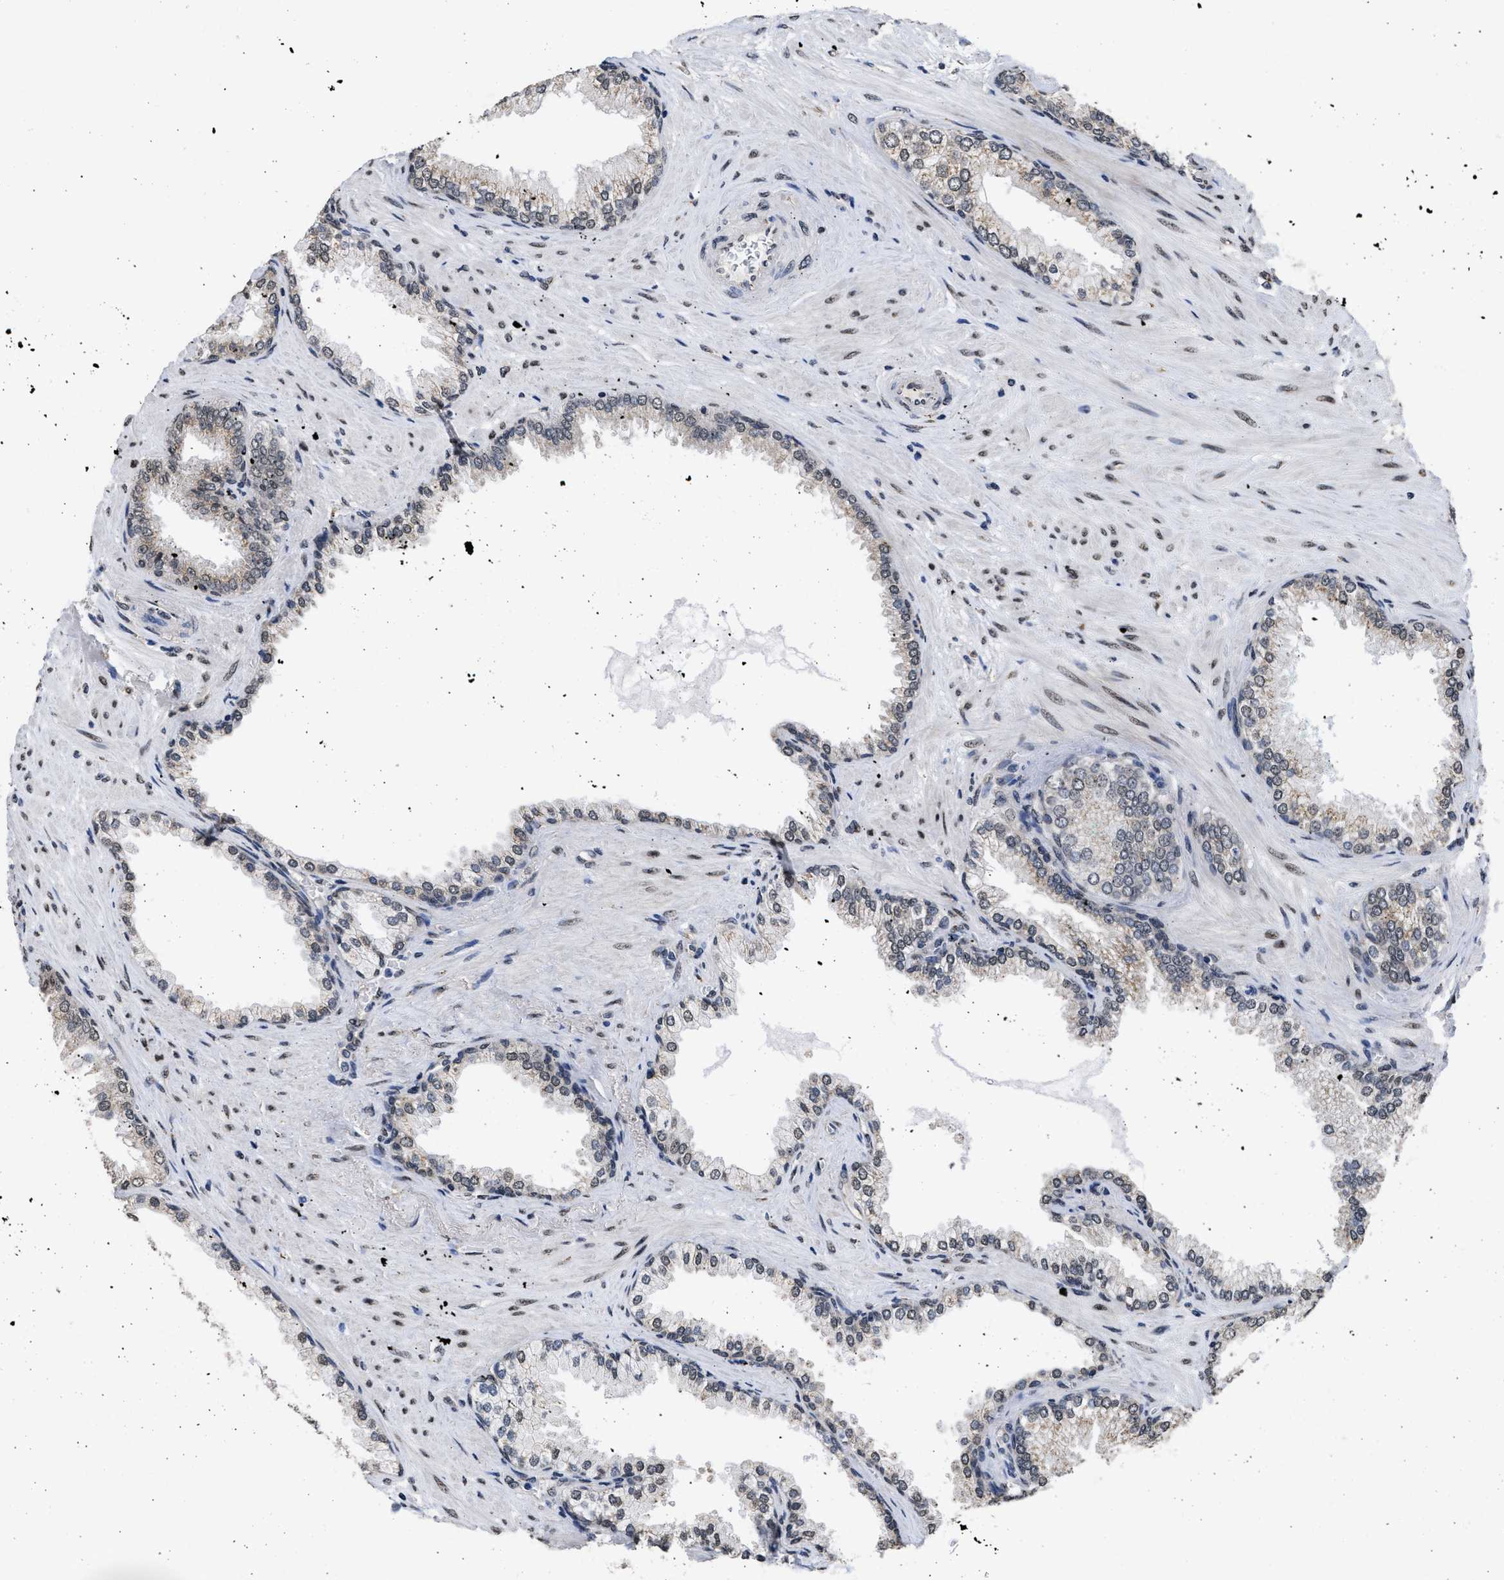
{"staining": {"intensity": "moderate", "quantity": "<25%", "location": "cytoplasmic/membranous"}, "tissue": "prostate cancer", "cell_type": "Tumor cells", "image_type": "cancer", "snomed": [{"axis": "morphology", "description": "Adenocarcinoma, High grade"}, {"axis": "topography", "description": "Prostate"}], "caption": "Immunohistochemistry (IHC) of prostate adenocarcinoma (high-grade) exhibits low levels of moderate cytoplasmic/membranous staining in approximately <25% of tumor cells.", "gene": "NUP35", "patient": {"sex": "male", "age": 71}}